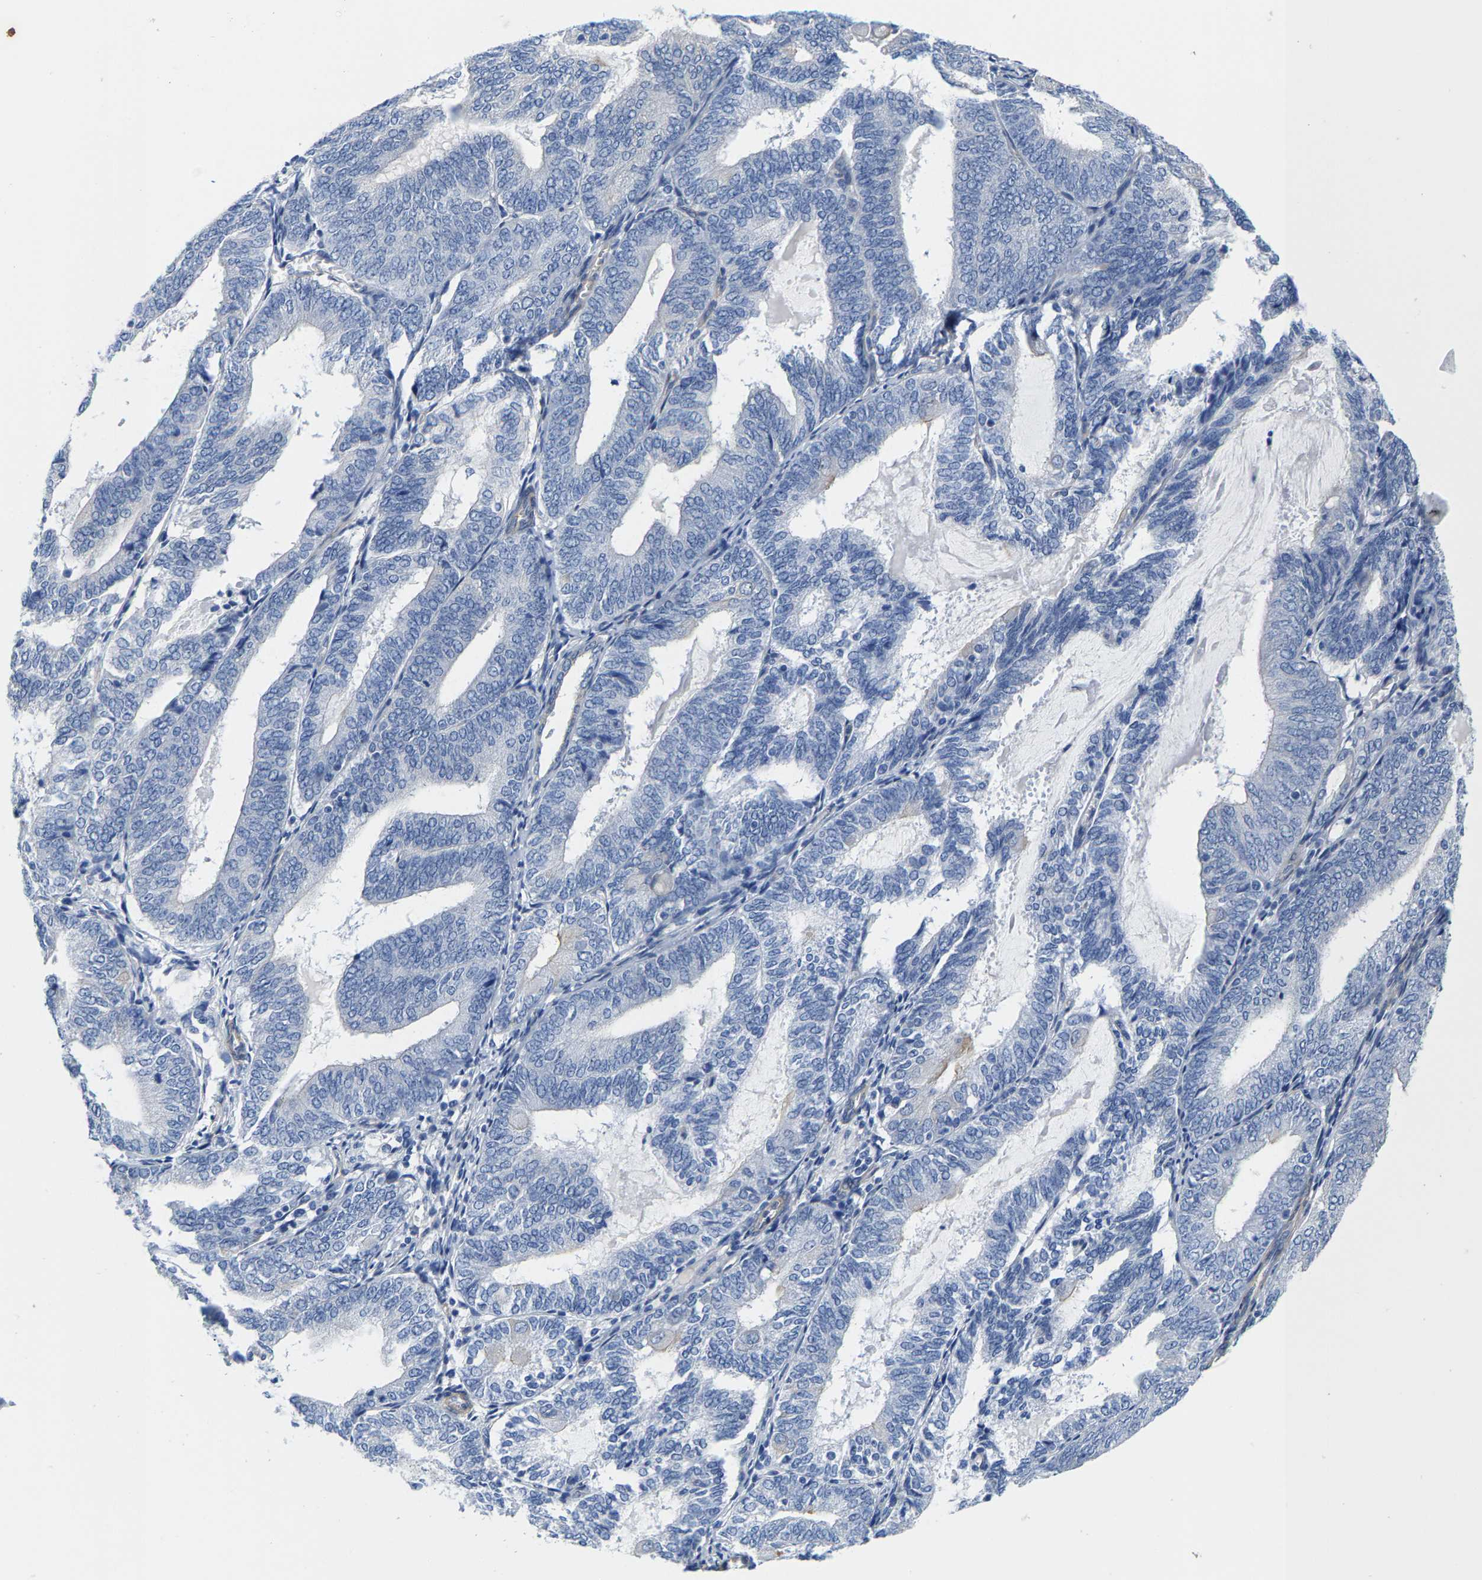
{"staining": {"intensity": "negative", "quantity": "none", "location": "none"}, "tissue": "endometrial cancer", "cell_type": "Tumor cells", "image_type": "cancer", "snomed": [{"axis": "morphology", "description": "Adenocarcinoma, NOS"}, {"axis": "topography", "description": "Endometrium"}], "caption": "Tumor cells show no significant staining in endometrial cancer (adenocarcinoma).", "gene": "DSCAM", "patient": {"sex": "female", "age": 81}}